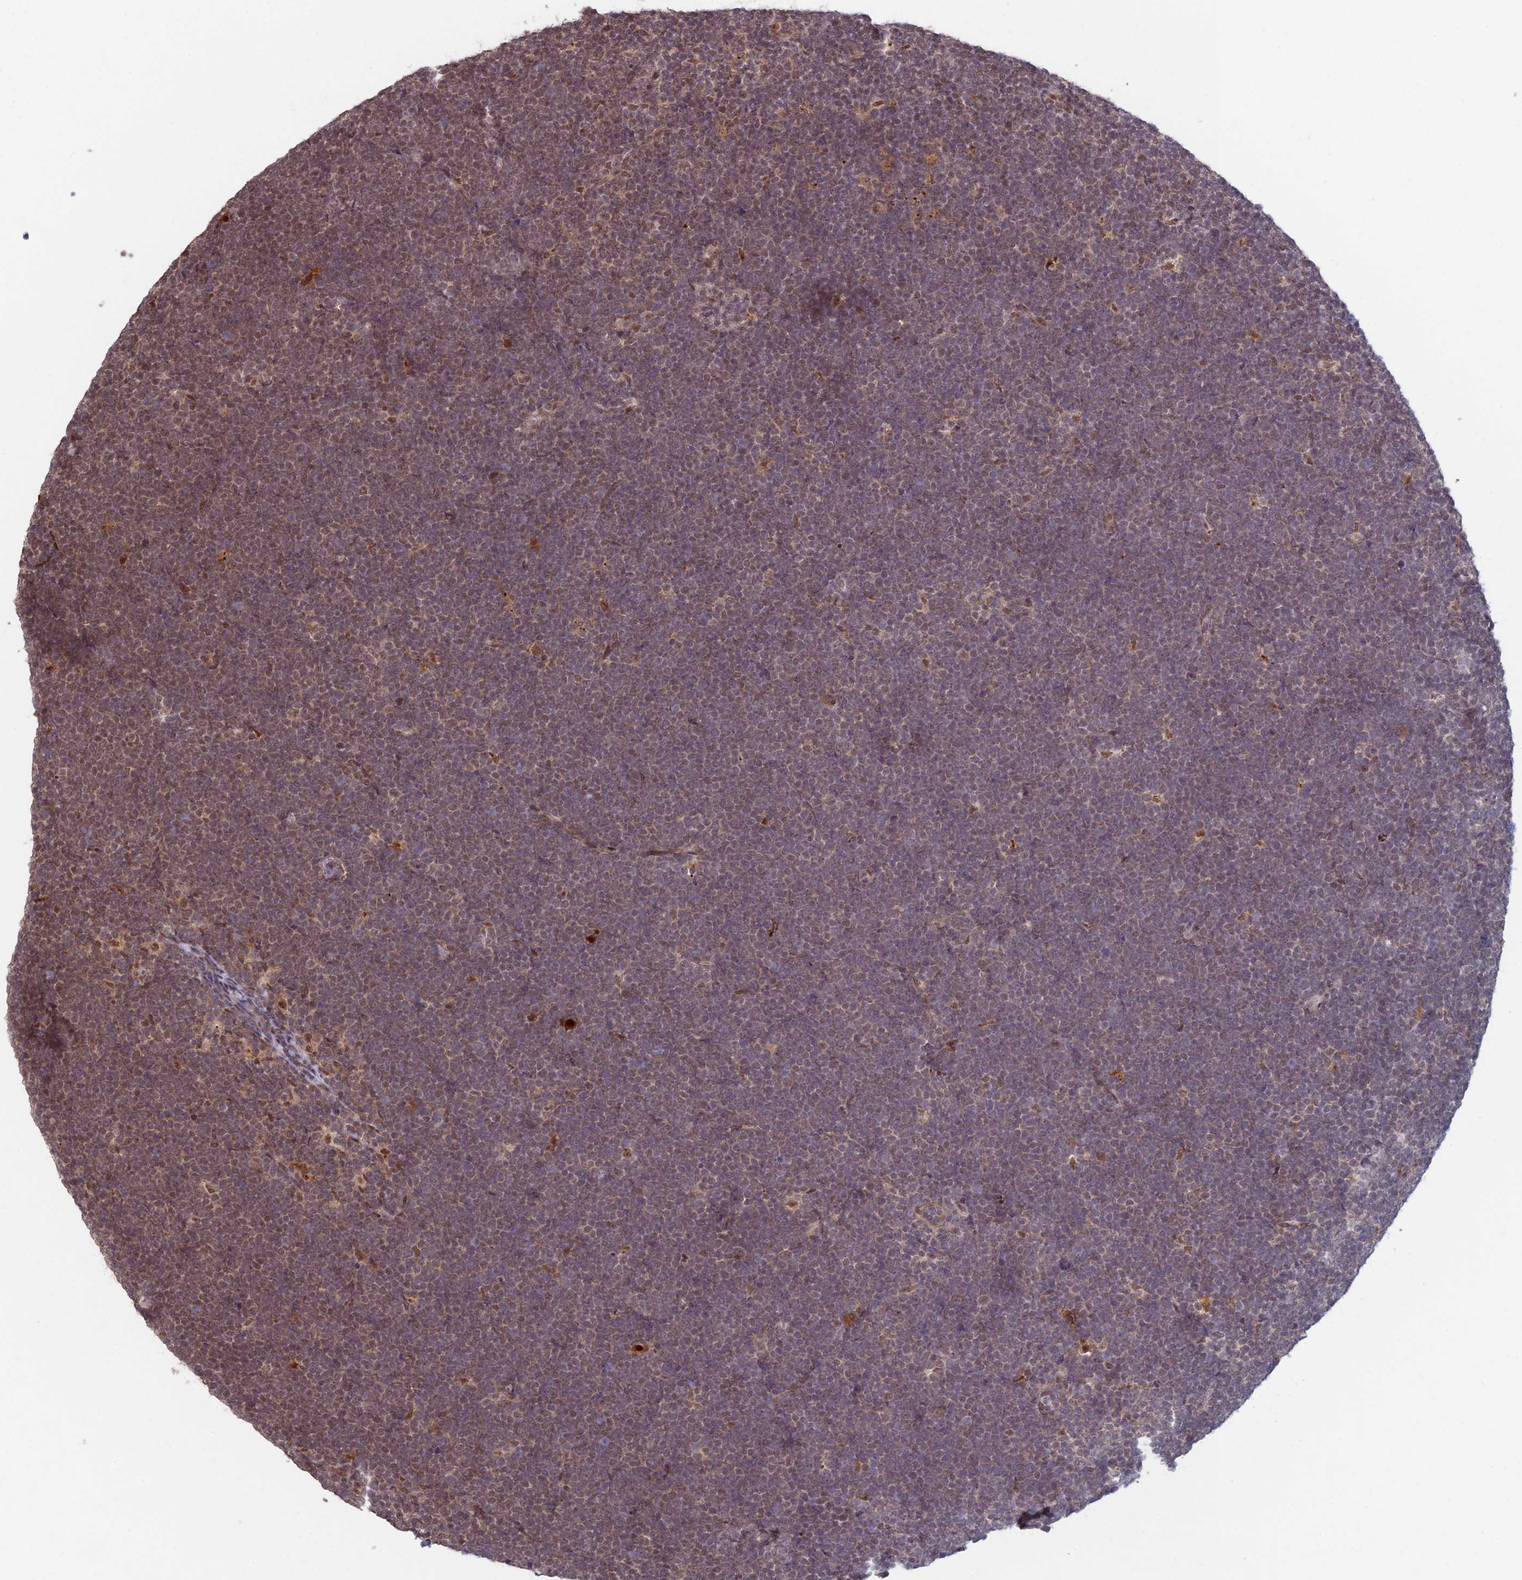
{"staining": {"intensity": "weak", "quantity": "25%-75%", "location": "nuclear"}, "tissue": "lymphoma", "cell_type": "Tumor cells", "image_type": "cancer", "snomed": [{"axis": "morphology", "description": "Malignant lymphoma, non-Hodgkin's type, High grade"}, {"axis": "topography", "description": "Lymph node"}], "caption": "Lymphoma was stained to show a protein in brown. There is low levels of weak nuclear expression in approximately 25%-75% of tumor cells. Immunohistochemistry stains the protein of interest in brown and the nuclei are stained blue.", "gene": "RANBP3", "patient": {"sex": "male", "age": 13}}